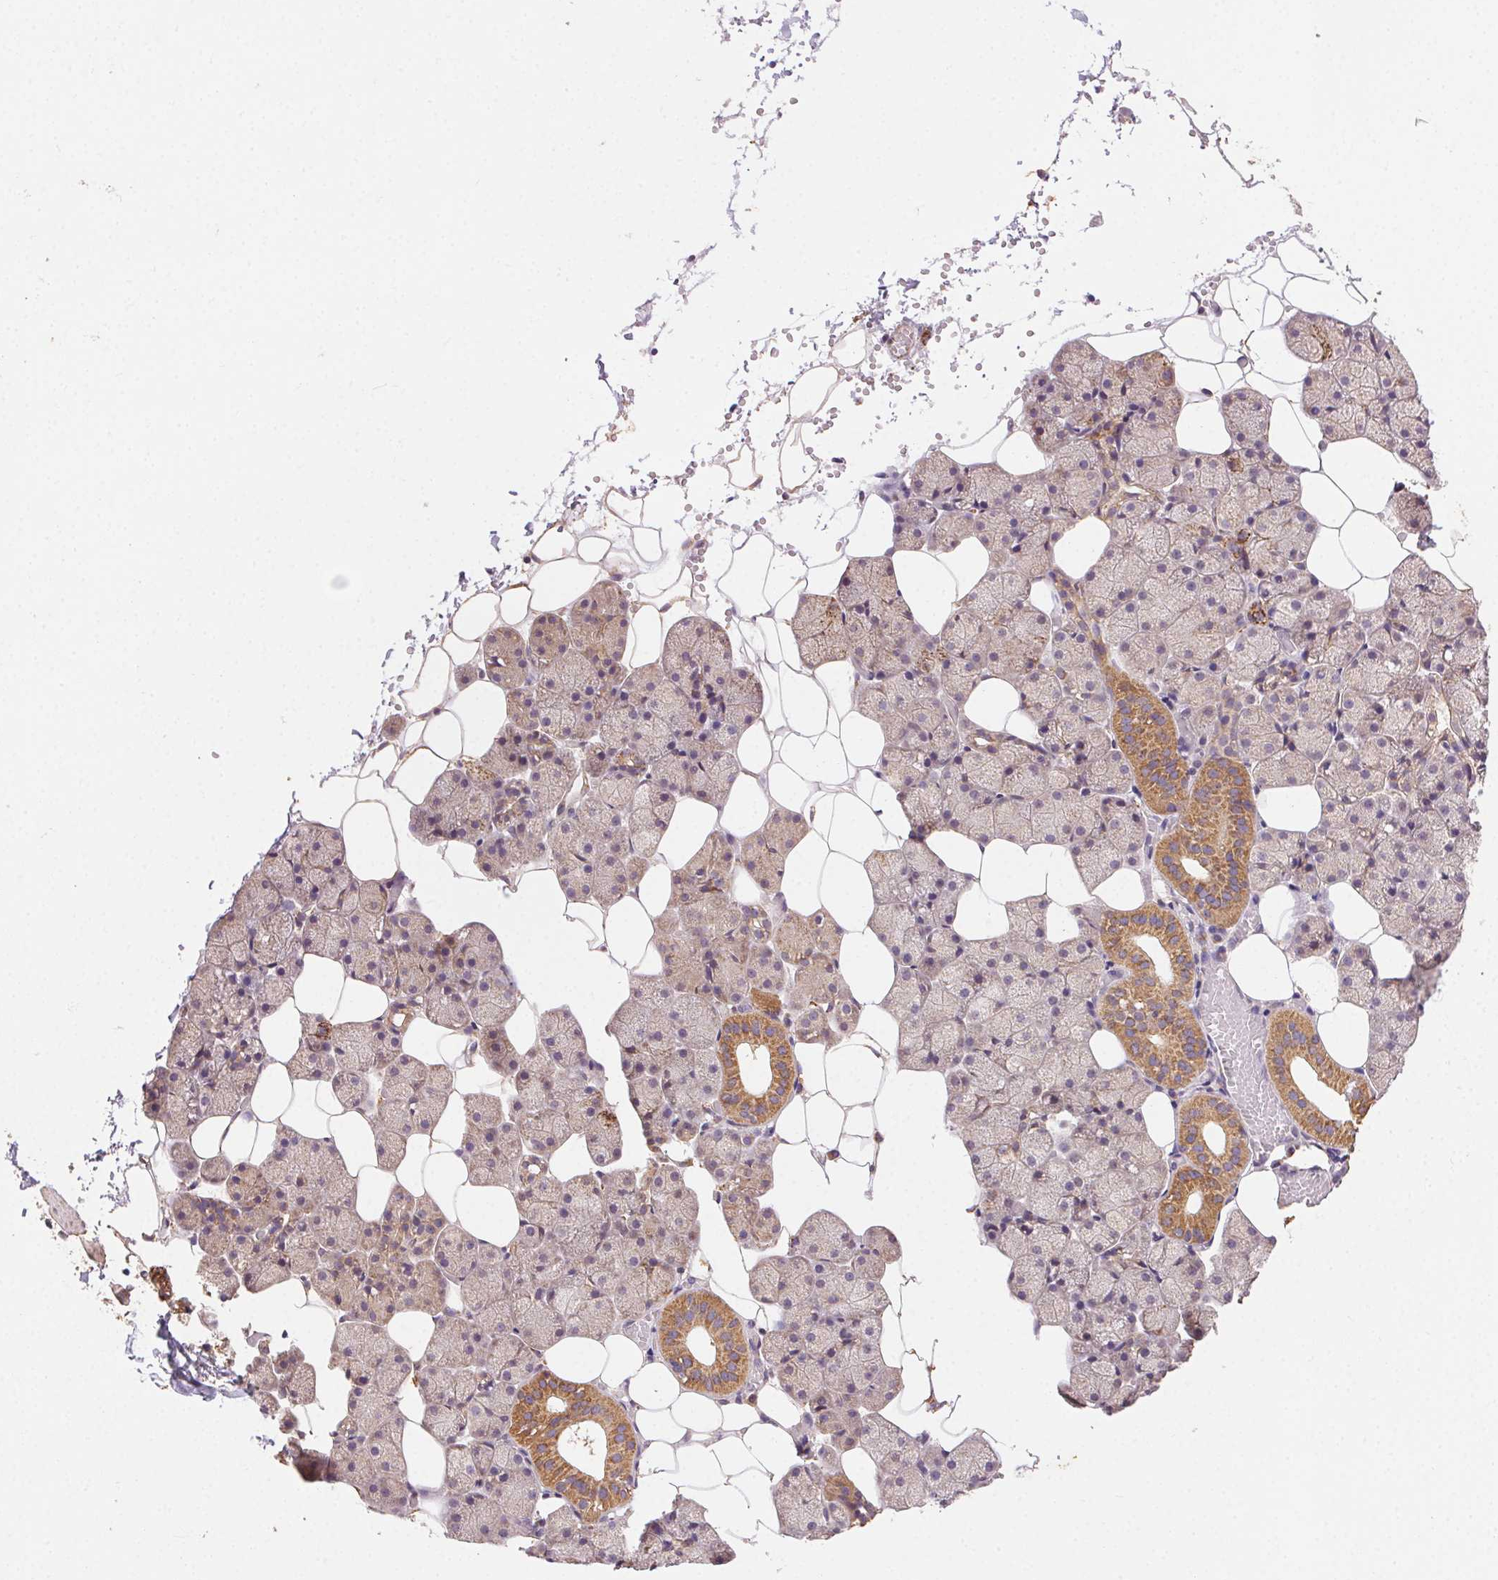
{"staining": {"intensity": "moderate", "quantity": ">75%", "location": "cytoplasmic/membranous"}, "tissue": "salivary gland", "cell_type": "Glandular cells", "image_type": "normal", "snomed": [{"axis": "morphology", "description": "Normal tissue, NOS"}, {"axis": "topography", "description": "Salivary gland"}], "caption": "Immunohistochemical staining of benign human salivary gland displays moderate cytoplasmic/membranous protein expression in about >75% of glandular cells. (Brightfield microscopy of DAB IHC at high magnification).", "gene": "FNBP1L", "patient": {"sex": "male", "age": 38}}